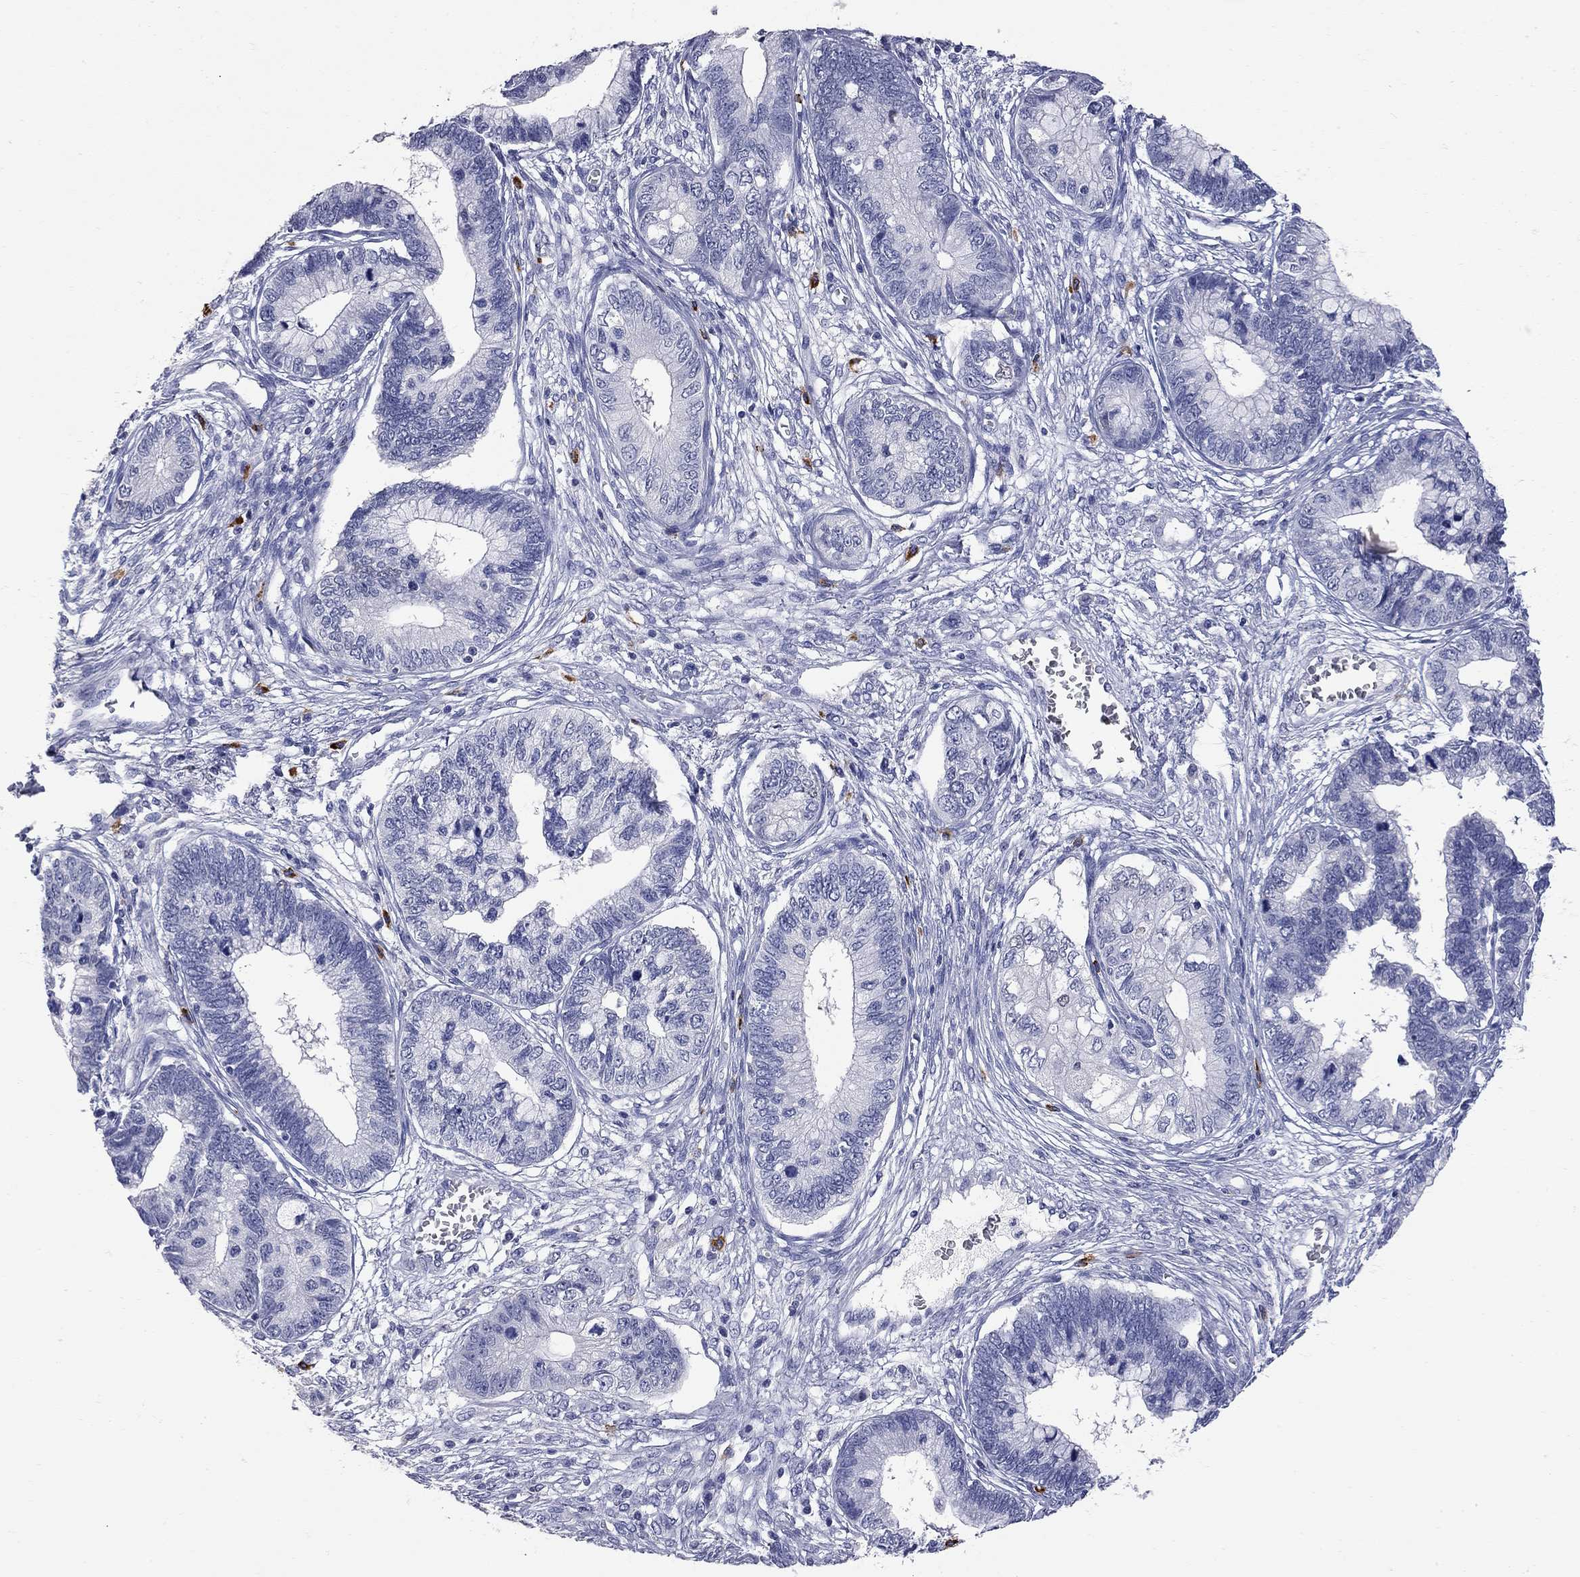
{"staining": {"intensity": "negative", "quantity": "none", "location": "none"}, "tissue": "cervical cancer", "cell_type": "Tumor cells", "image_type": "cancer", "snomed": [{"axis": "morphology", "description": "Adenocarcinoma, NOS"}, {"axis": "topography", "description": "Cervix"}], "caption": "Immunohistochemical staining of cervical cancer displays no significant expression in tumor cells.", "gene": "FAM221B", "patient": {"sex": "female", "age": 44}}